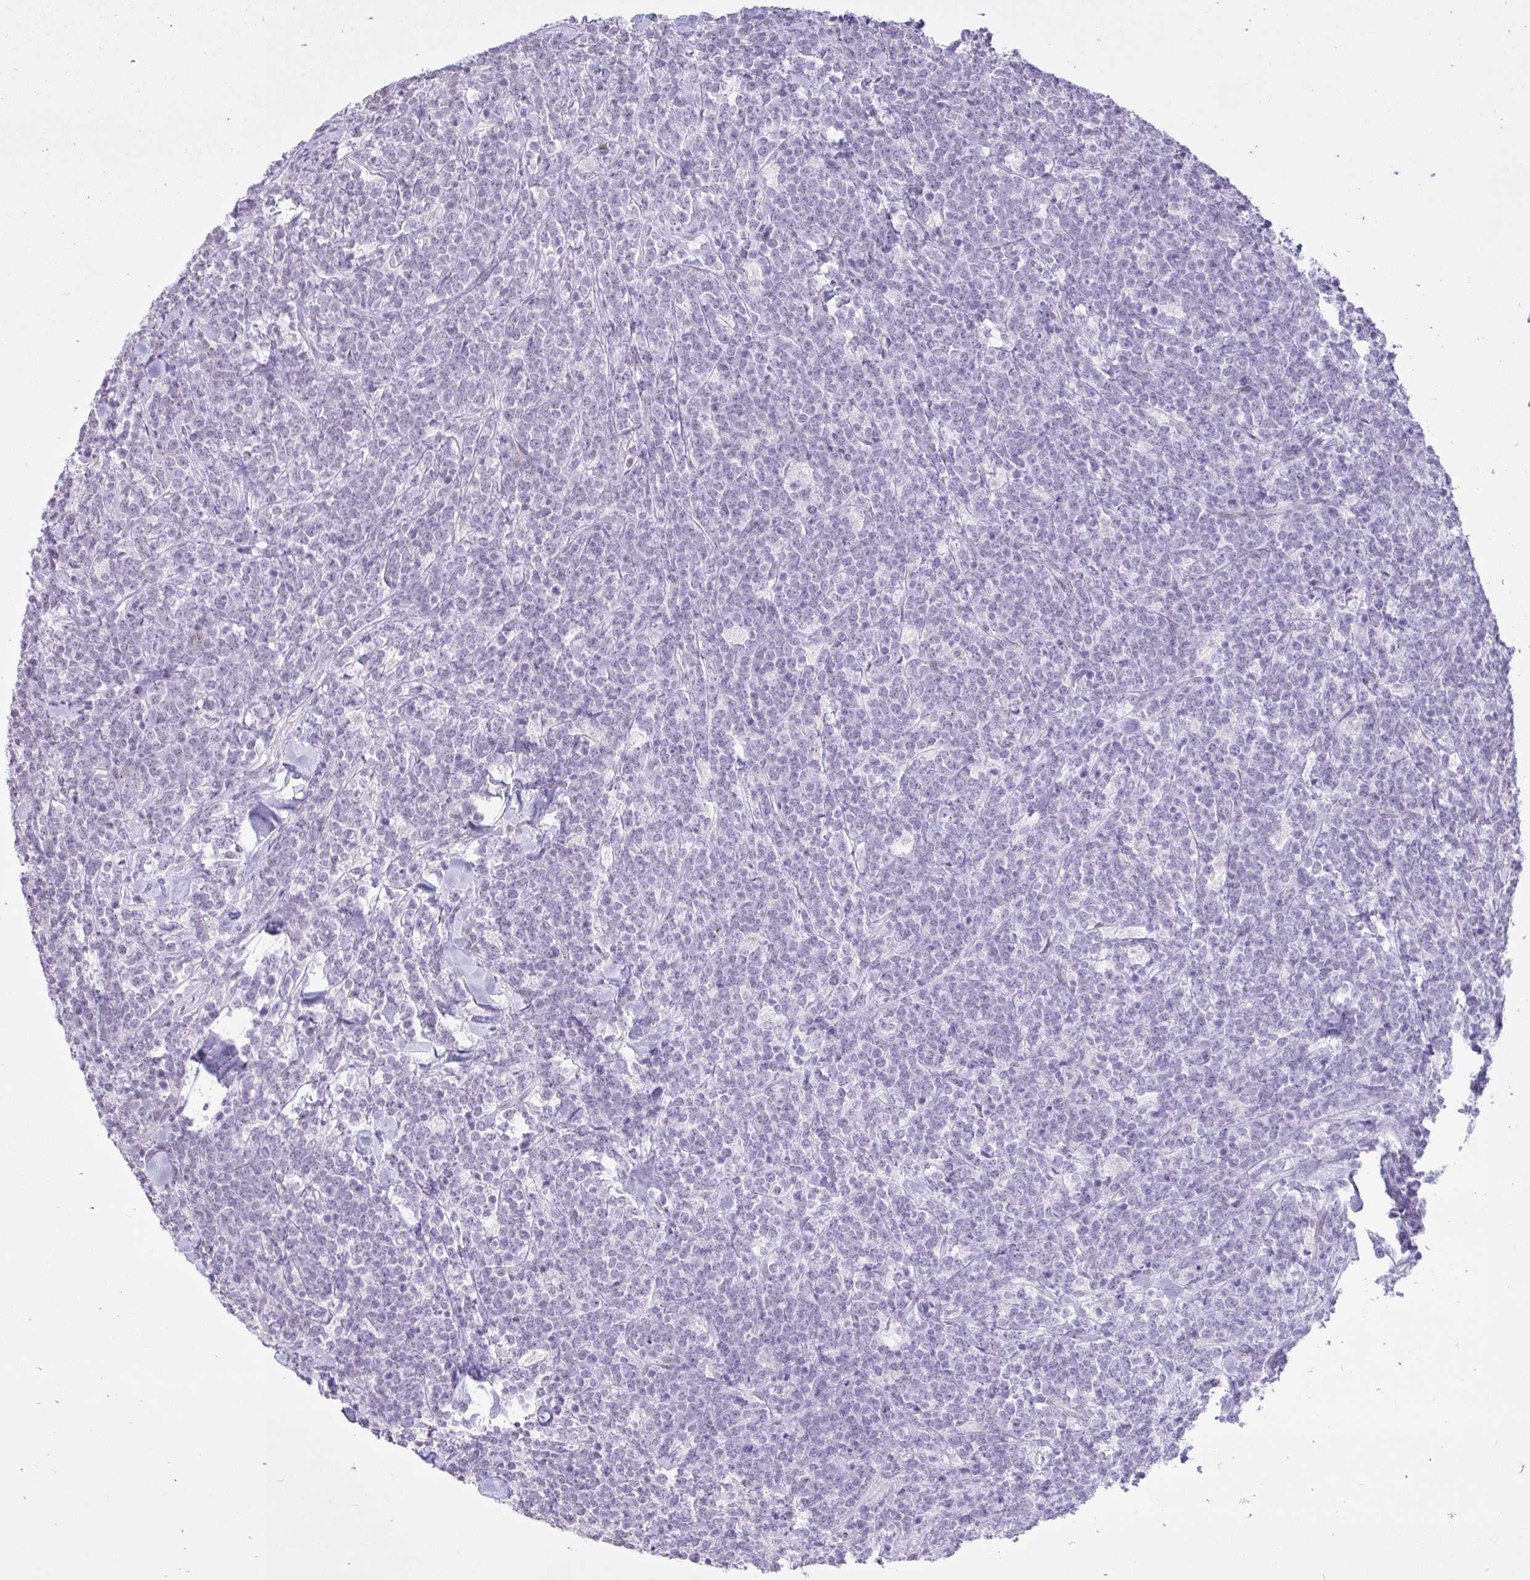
{"staining": {"intensity": "negative", "quantity": "none", "location": "none"}, "tissue": "lymphoma", "cell_type": "Tumor cells", "image_type": "cancer", "snomed": [{"axis": "morphology", "description": "Malignant lymphoma, non-Hodgkin's type, High grade"}, {"axis": "topography", "description": "Small intestine"}, {"axis": "topography", "description": "Colon"}], "caption": "Immunohistochemistry (IHC) micrograph of neoplastic tissue: human malignant lymphoma, non-Hodgkin's type (high-grade) stained with DAB (3,3'-diaminobenzidine) demonstrates no significant protein staining in tumor cells.", "gene": "REEP1", "patient": {"sex": "male", "age": 8}}